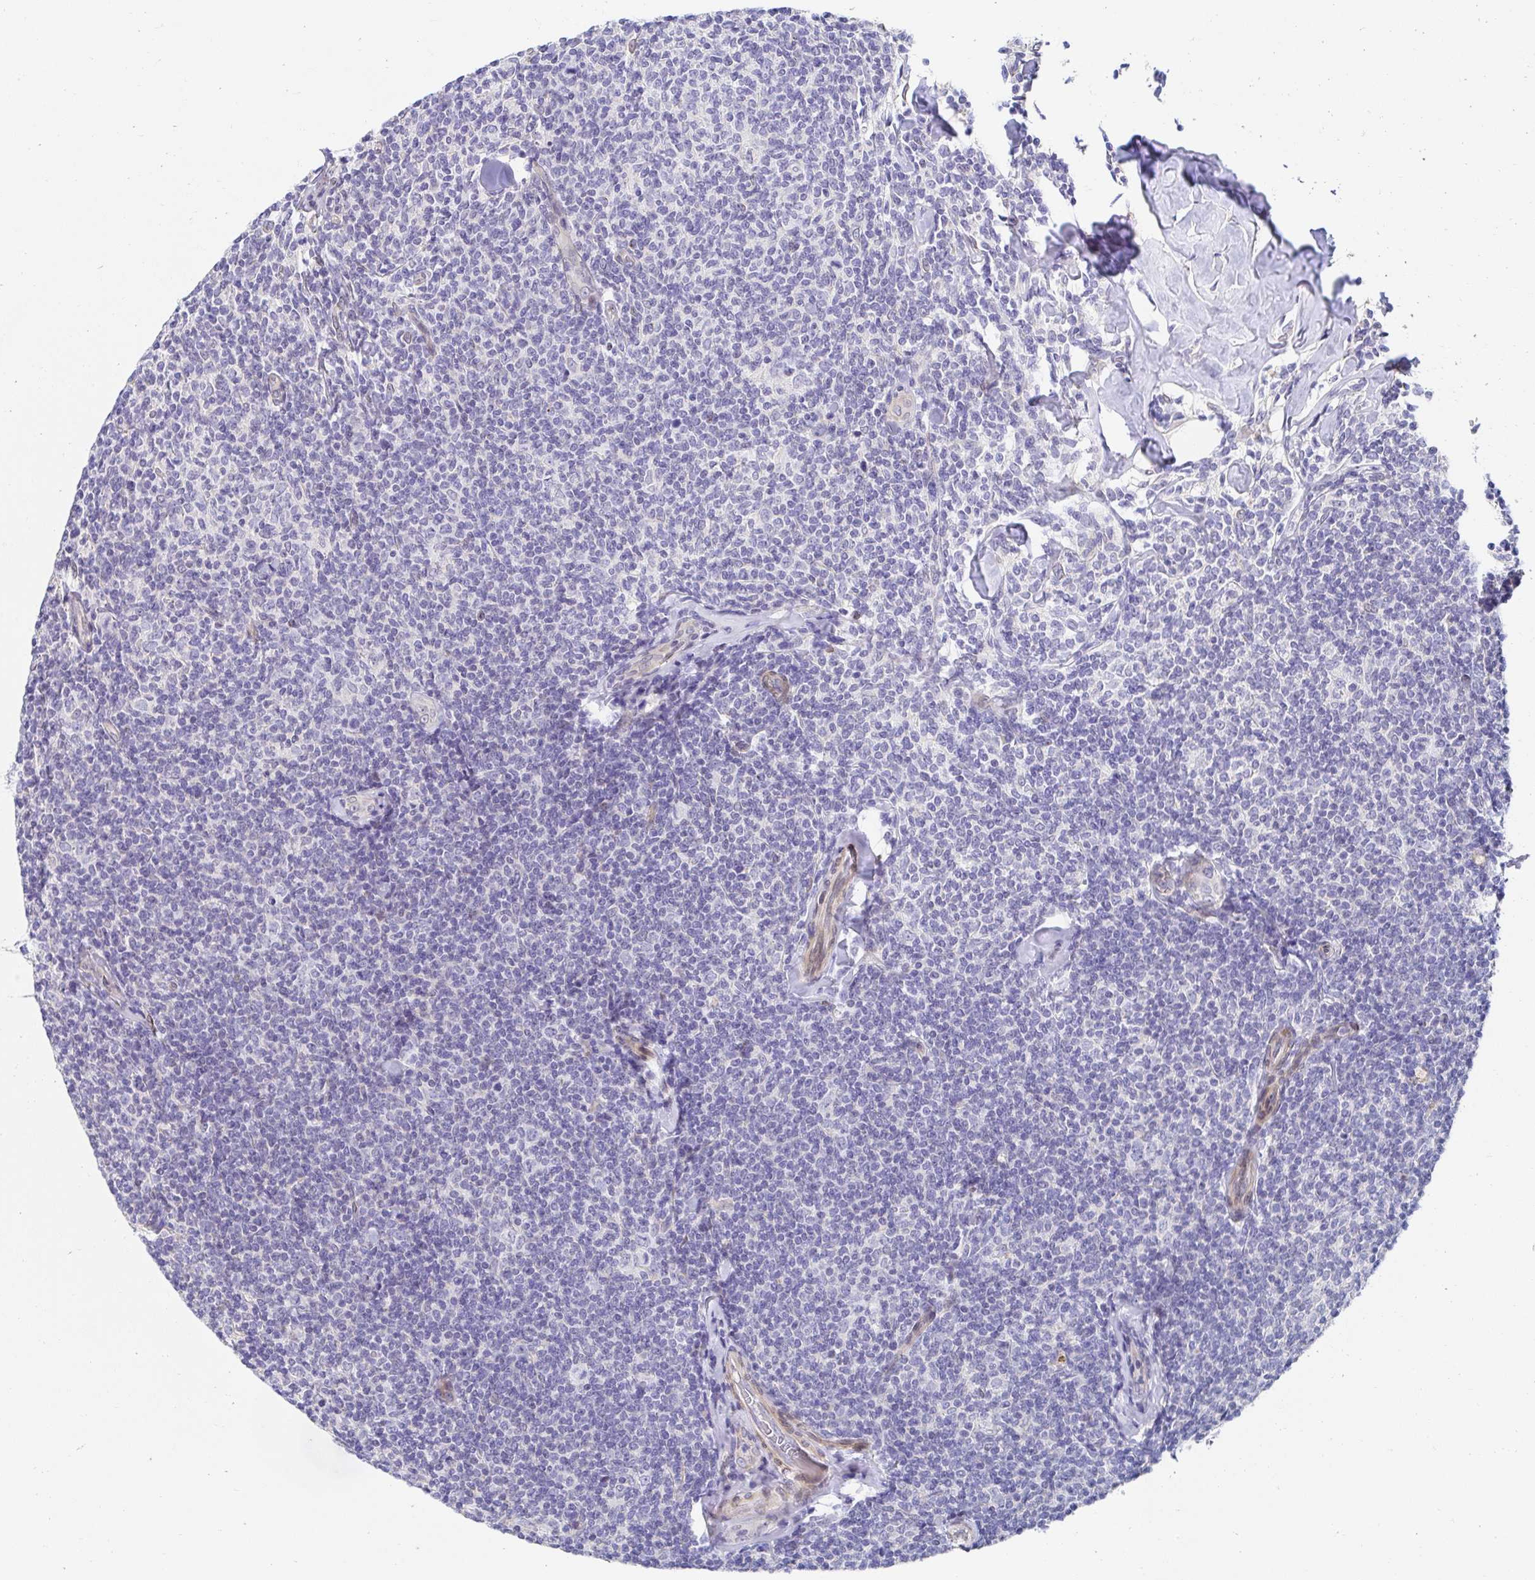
{"staining": {"intensity": "negative", "quantity": "none", "location": "none"}, "tissue": "lymphoma", "cell_type": "Tumor cells", "image_type": "cancer", "snomed": [{"axis": "morphology", "description": "Malignant lymphoma, non-Hodgkin's type, Low grade"}, {"axis": "topography", "description": "Lymph node"}], "caption": "Protein analysis of lymphoma exhibits no significant positivity in tumor cells.", "gene": "AKAP14", "patient": {"sex": "female", "age": 56}}